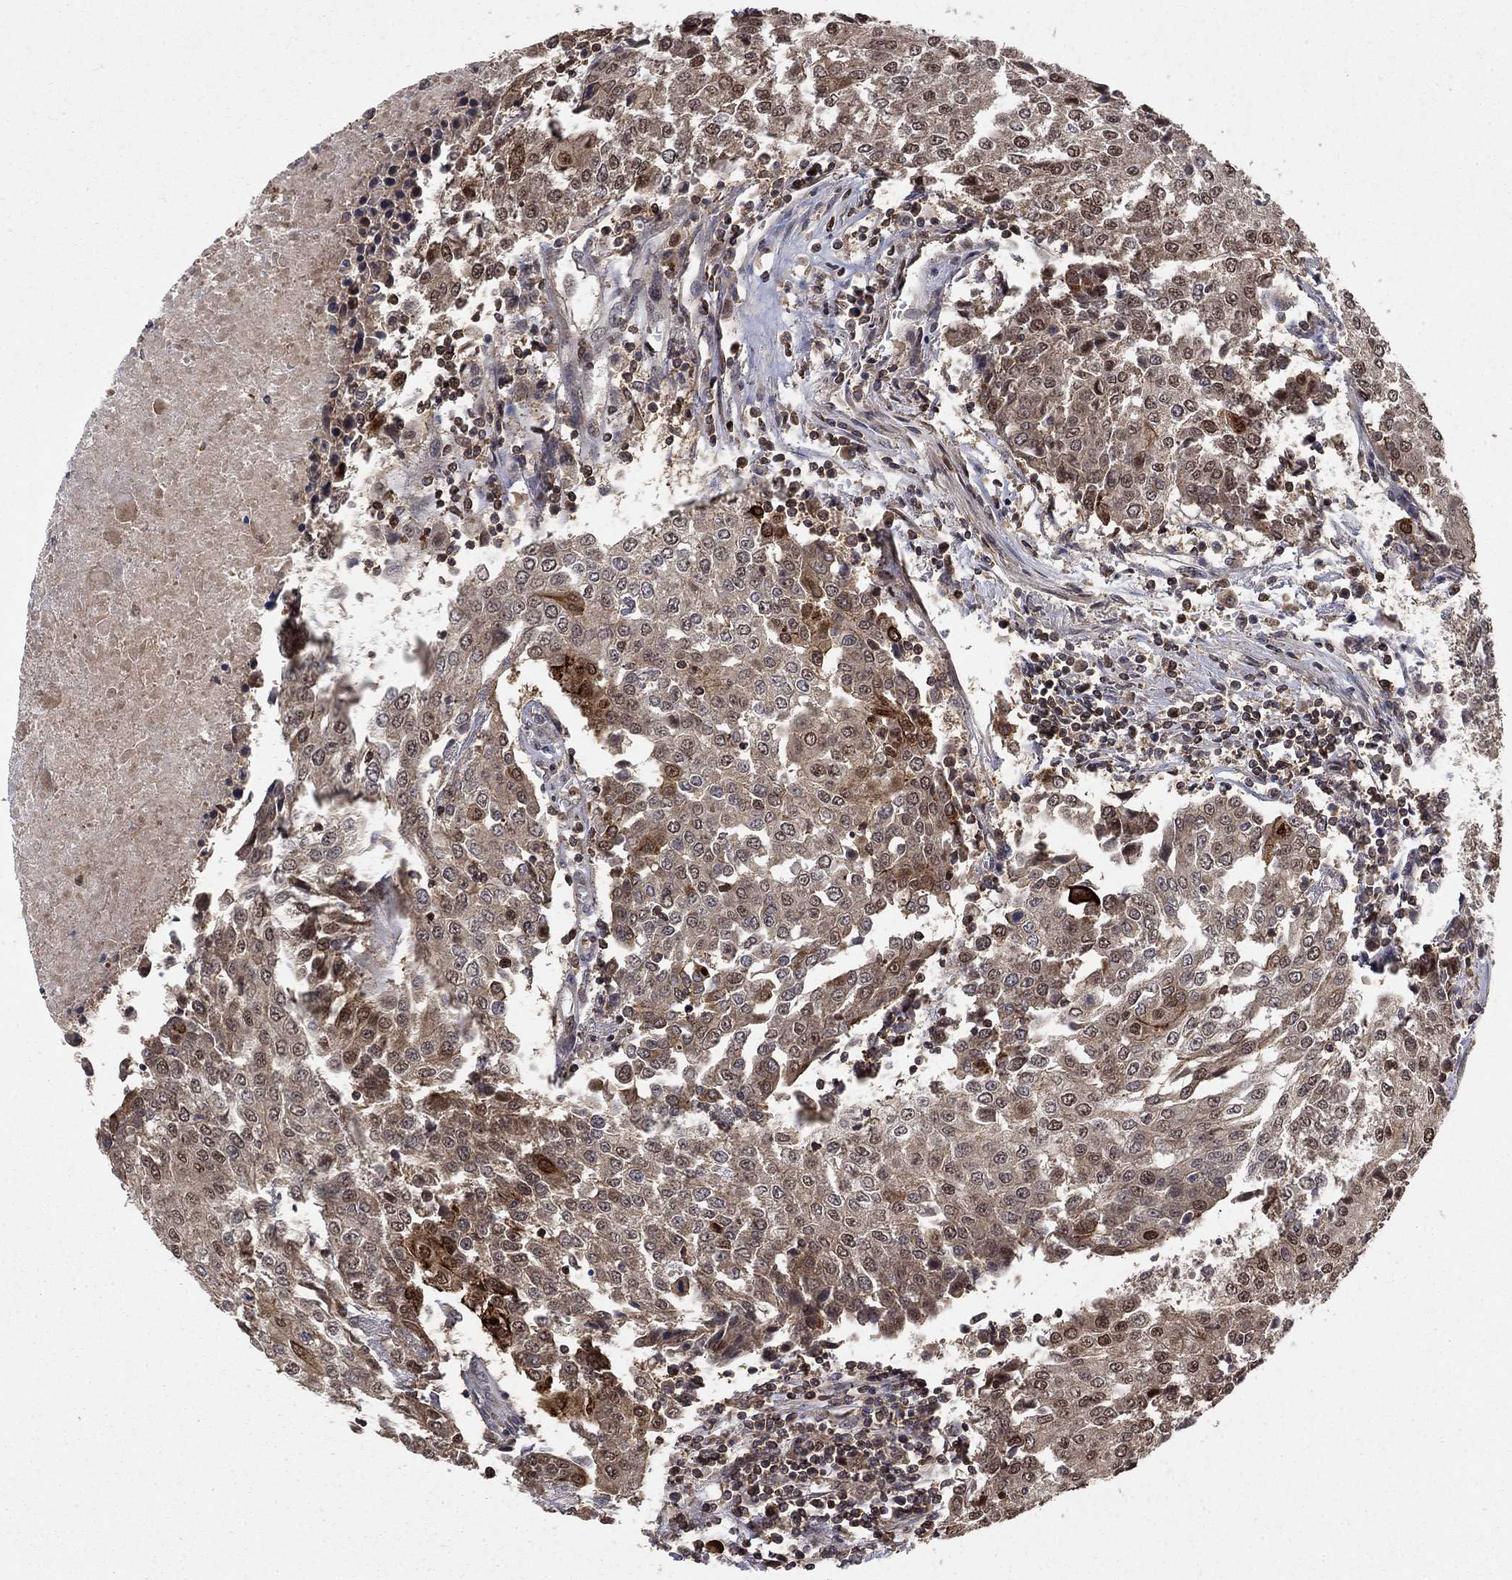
{"staining": {"intensity": "strong", "quantity": "<25%", "location": "cytoplasmic/membranous,nuclear"}, "tissue": "urothelial cancer", "cell_type": "Tumor cells", "image_type": "cancer", "snomed": [{"axis": "morphology", "description": "Urothelial carcinoma, High grade"}, {"axis": "topography", "description": "Urinary bladder"}], "caption": "IHC of high-grade urothelial carcinoma displays medium levels of strong cytoplasmic/membranous and nuclear staining in approximately <25% of tumor cells.", "gene": "CCDC66", "patient": {"sex": "female", "age": 85}}